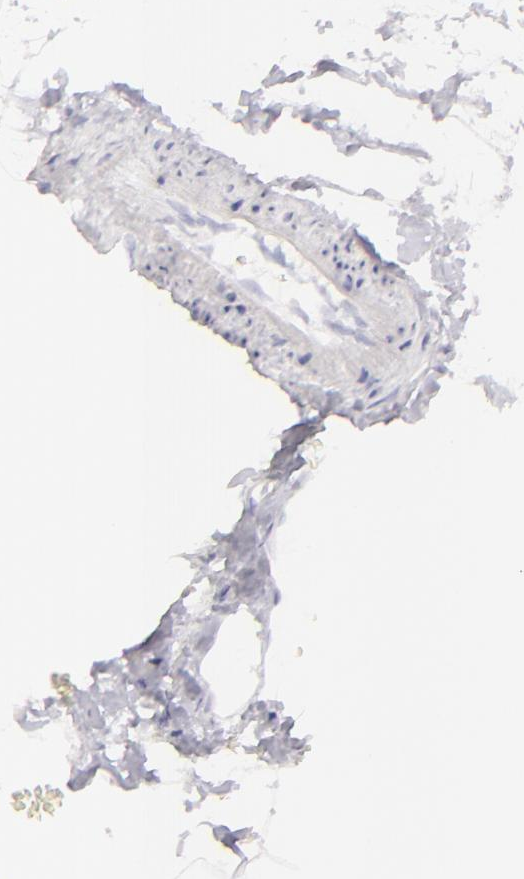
{"staining": {"intensity": "negative", "quantity": "none", "location": "none"}, "tissue": "adipose tissue", "cell_type": "Adipocytes", "image_type": "normal", "snomed": [{"axis": "morphology", "description": "Normal tissue, NOS"}, {"axis": "morphology", "description": "Duct carcinoma"}, {"axis": "topography", "description": "Breast"}, {"axis": "topography", "description": "Adipose tissue"}], "caption": "Adipocytes are negative for brown protein staining in normal adipose tissue. (Stains: DAB immunohistochemistry with hematoxylin counter stain, Microscopy: brightfield microscopy at high magnification).", "gene": "DLG4", "patient": {"sex": "female", "age": 37}}